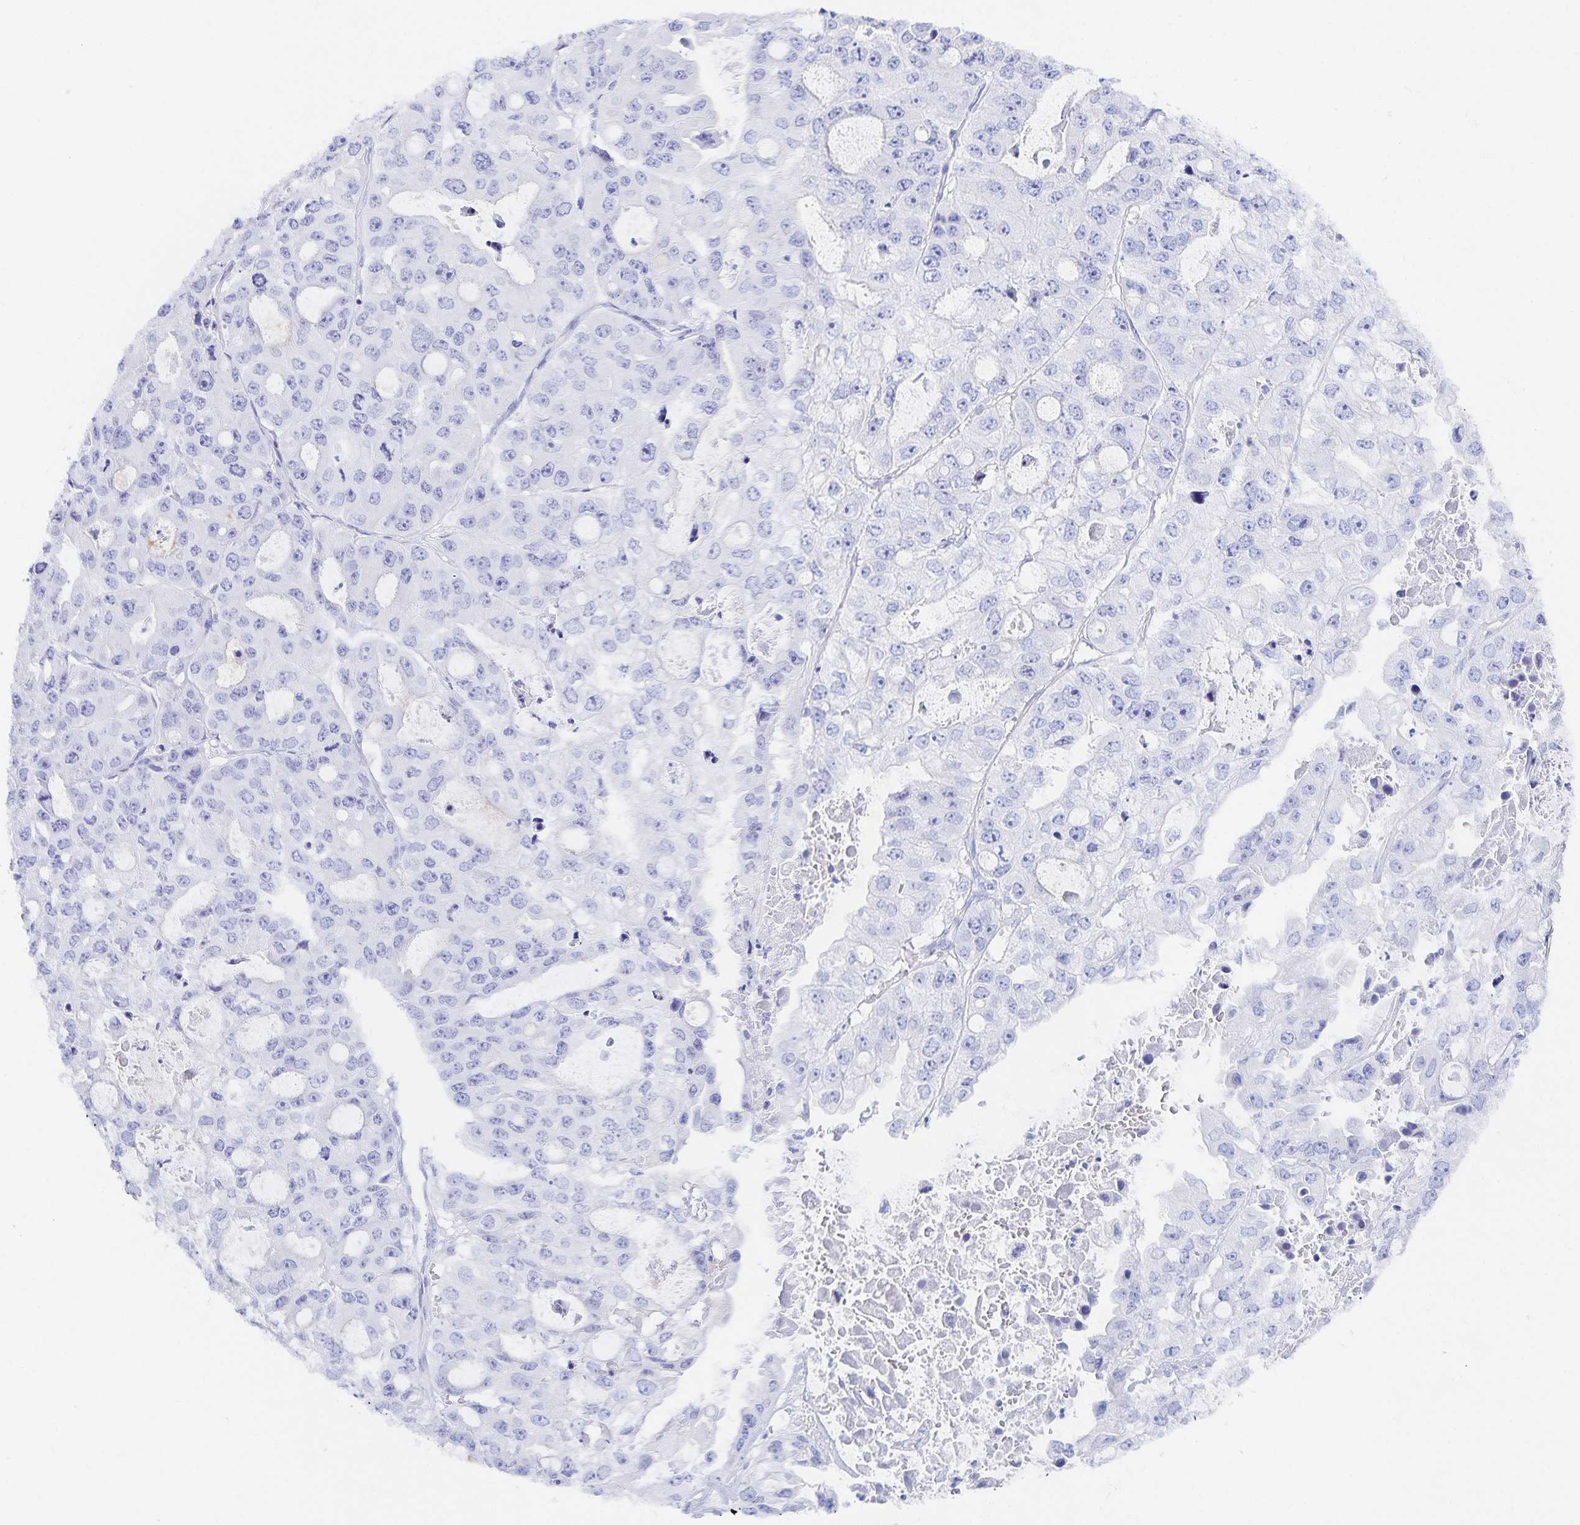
{"staining": {"intensity": "negative", "quantity": "none", "location": "none"}, "tissue": "ovarian cancer", "cell_type": "Tumor cells", "image_type": "cancer", "snomed": [{"axis": "morphology", "description": "Cystadenocarcinoma, serous, NOS"}, {"axis": "topography", "description": "Ovary"}], "caption": "Tumor cells are negative for protein expression in human serous cystadenocarcinoma (ovarian).", "gene": "SNTN", "patient": {"sex": "female", "age": 56}}